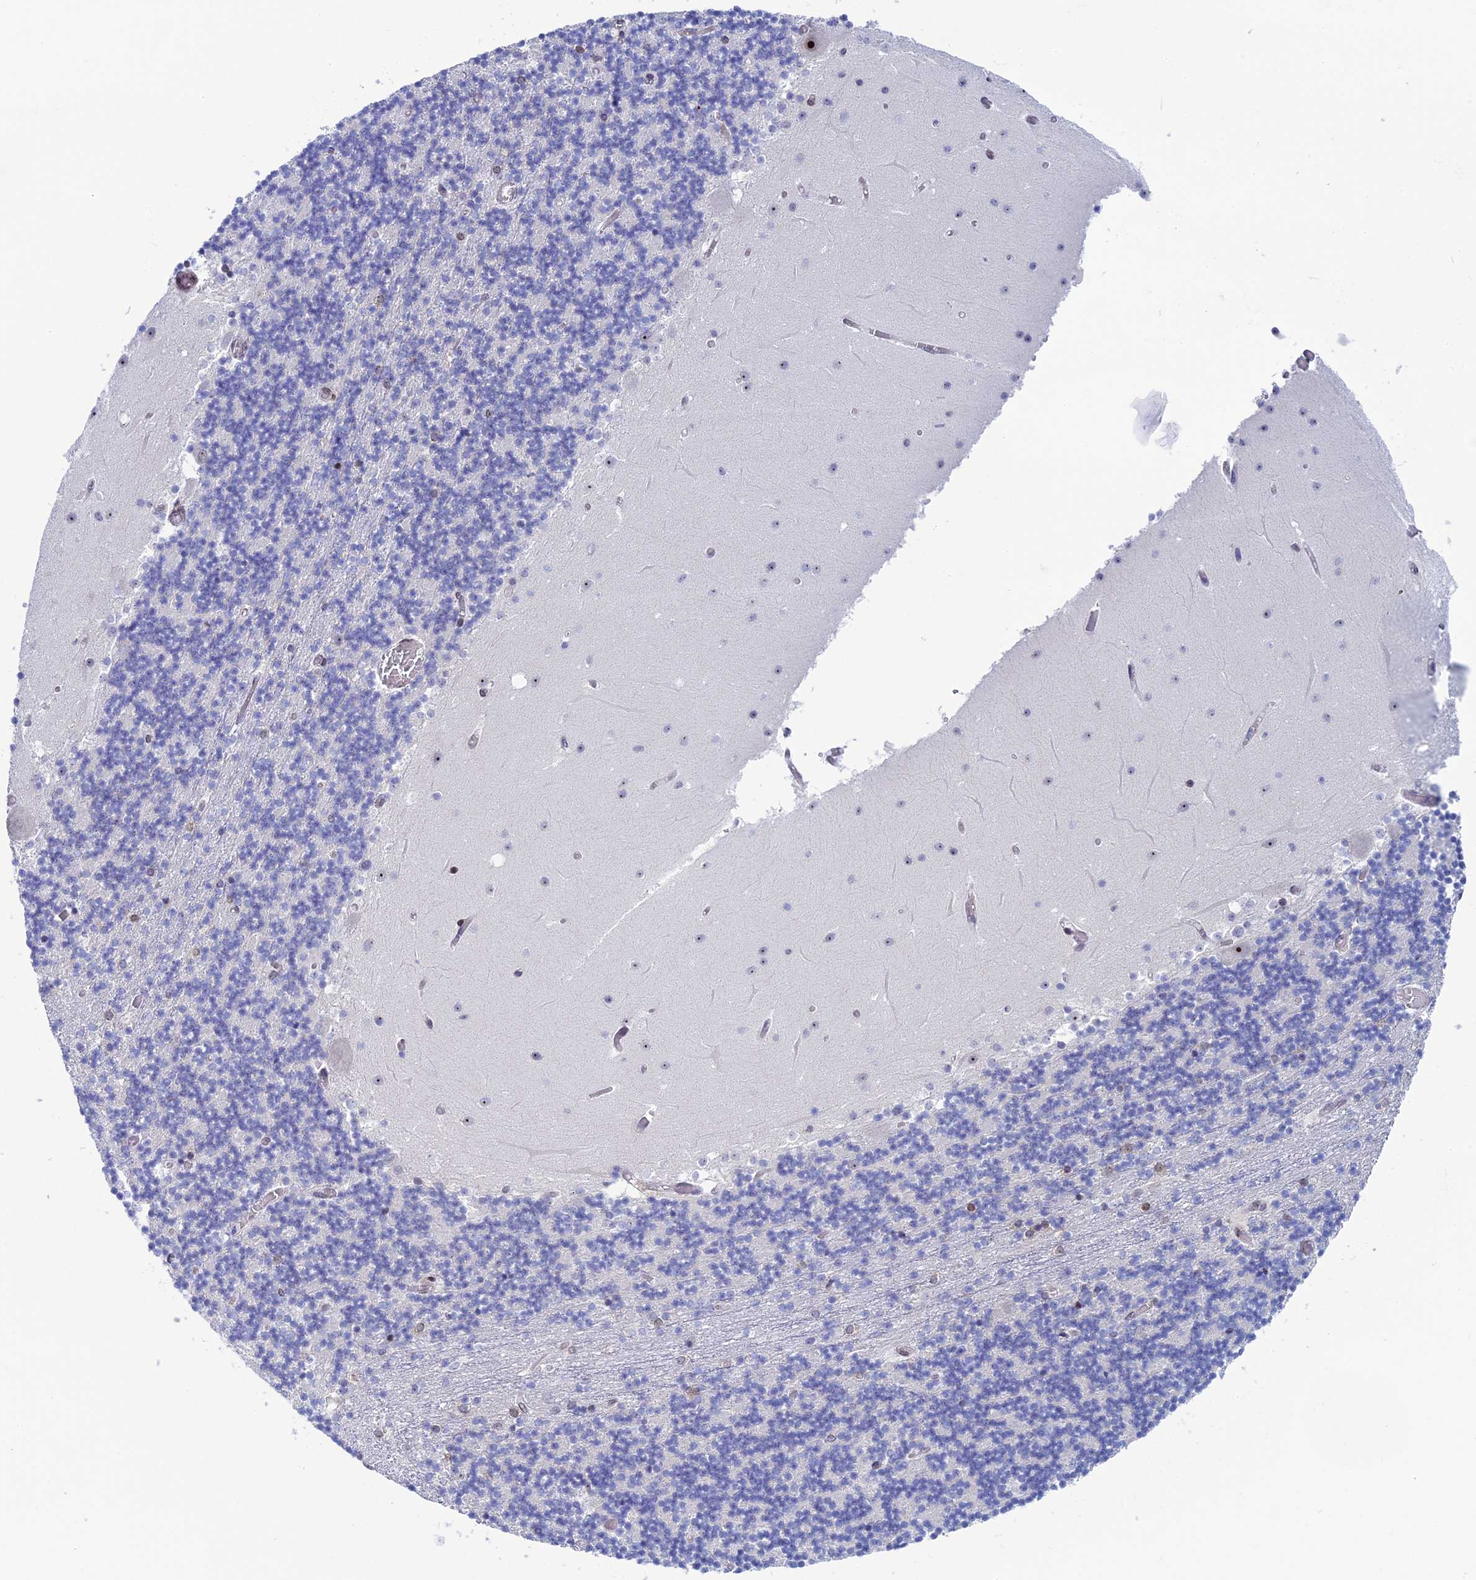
{"staining": {"intensity": "negative", "quantity": "none", "location": "none"}, "tissue": "cerebellum", "cell_type": "Cells in granular layer", "image_type": "normal", "snomed": [{"axis": "morphology", "description": "Normal tissue, NOS"}, {"axis": "topography", "description": "Cerebellum"}], "caption": "This is an immunohistochemistry (IHC) histopathology image of benign human cerebellum. There is no expression in cells in granular layer.", "gene": "CCDC86", "patient": {"sex": "female", "age": 28}}